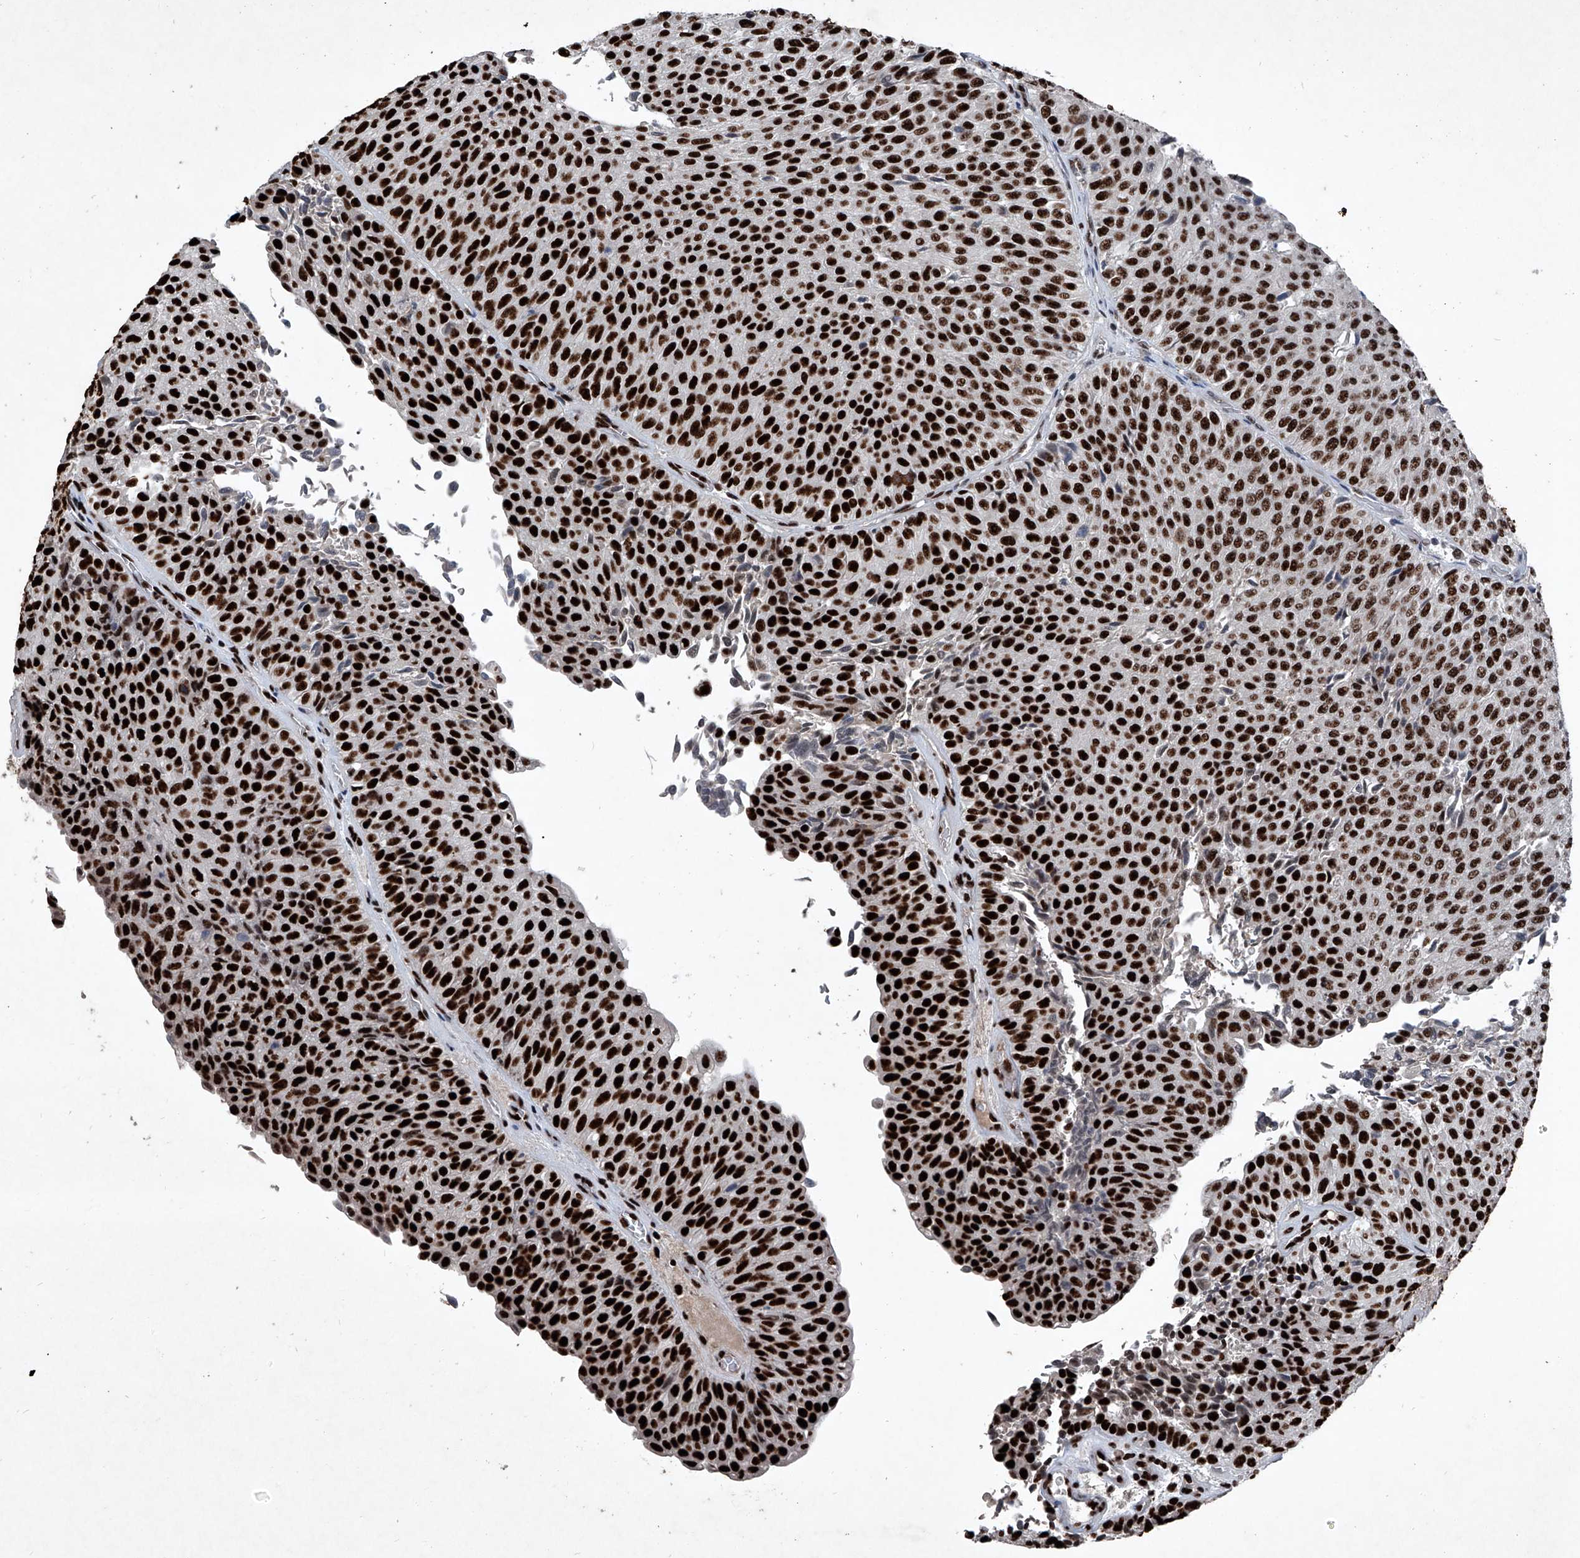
{"staining": {"intensity": "strong", "quantity": ">75%", "location": "nuclear"}, "tissue": "urothelial cancer", "cell_type": "Tumor cells", "image_type": "cancer", "snomed": [{"axis": "morphology", "description": "Urothelial carcinoma, Low grade"}, {"axis": "topography", "description": "Urinary bladder"}], "caption": "DAB immunohistochemical staining of human urothelial cancer displays strong nuclear protein expression in about >75% of tumor cells.", "gene": "DDX39B", "patient": {"sex": "male", "age": 78}}